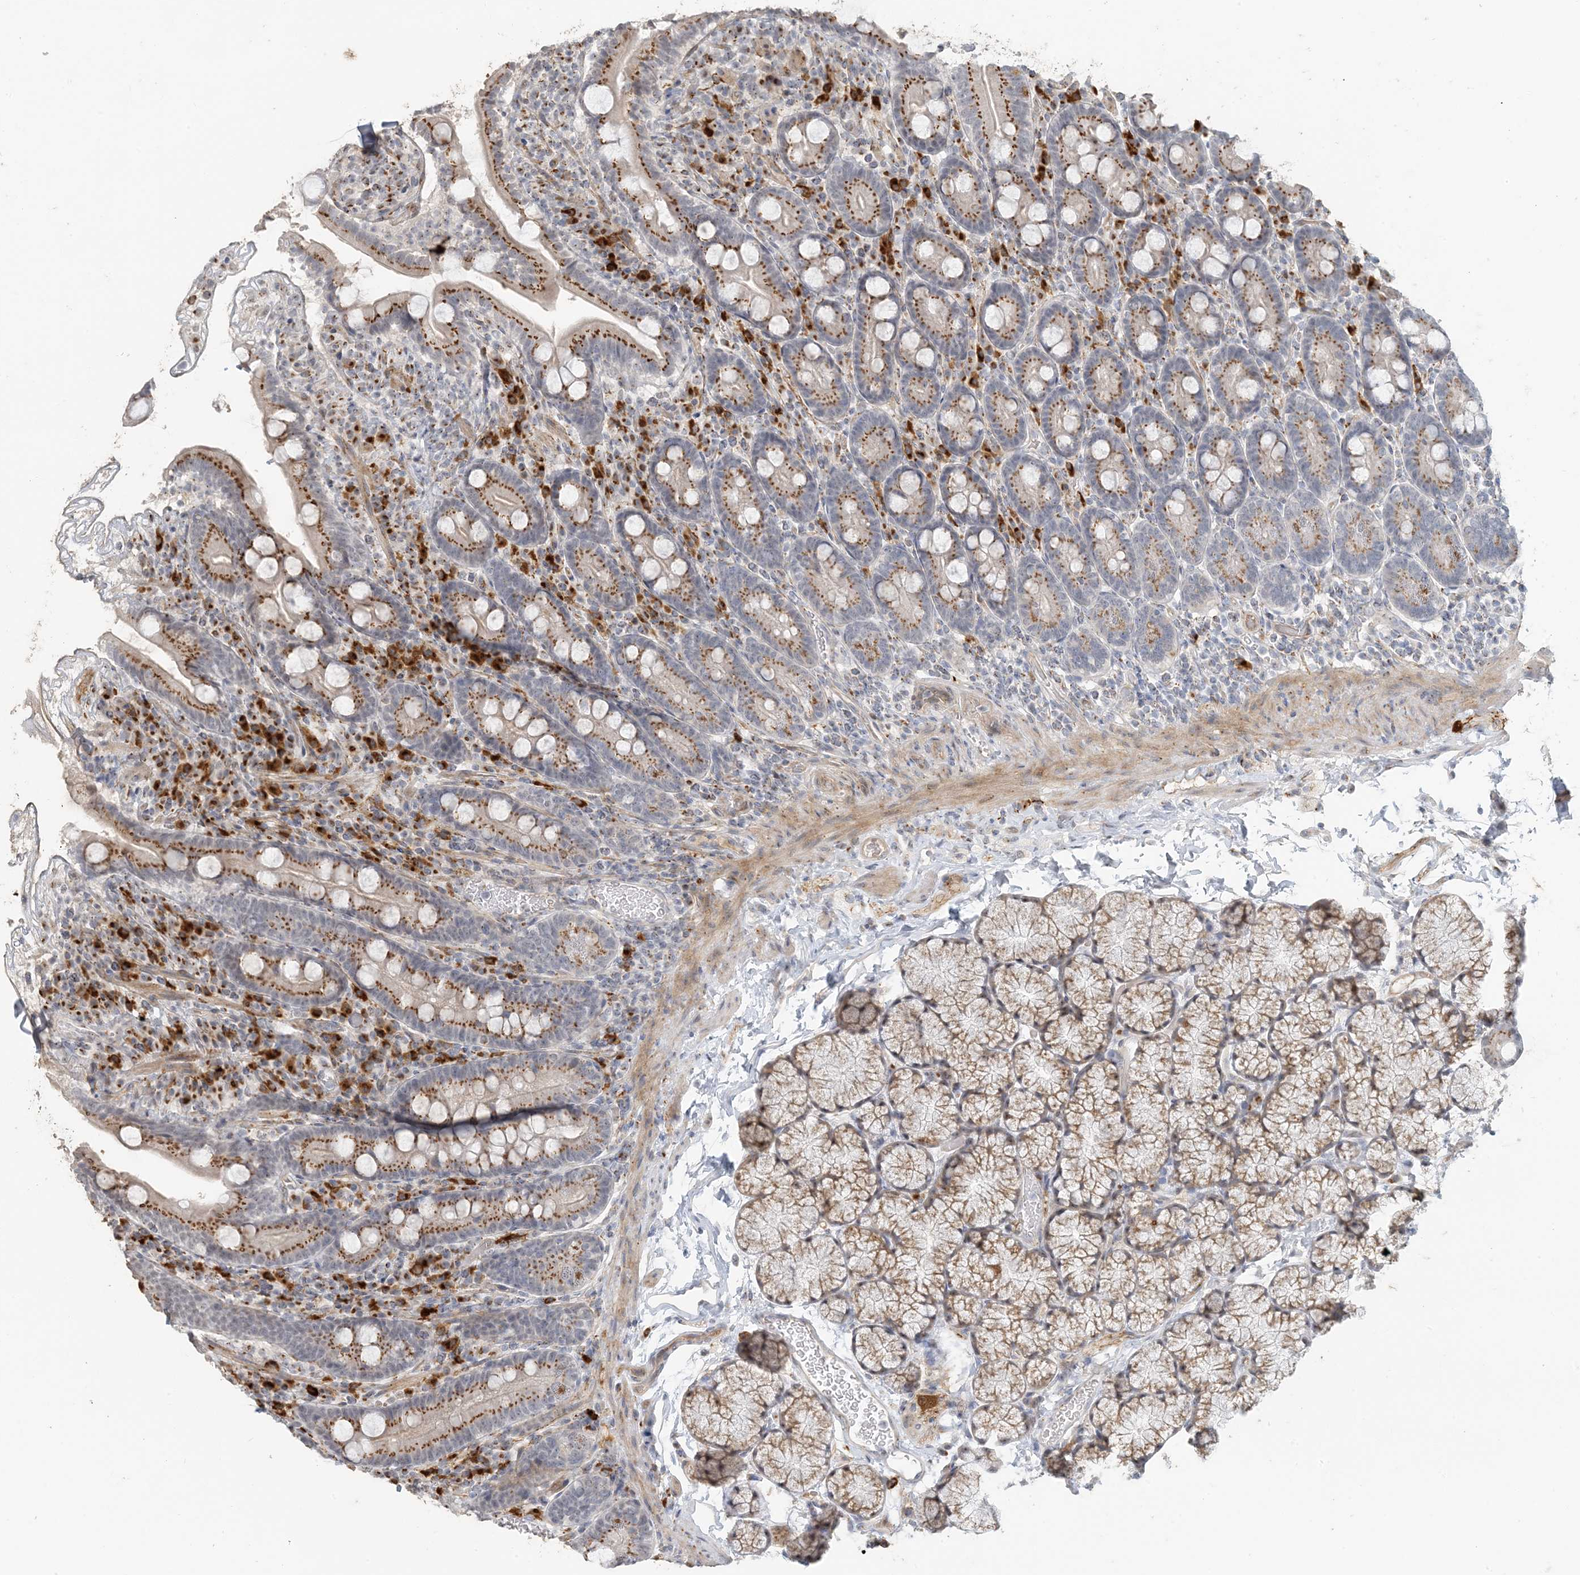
{"staining": {"intensity": "strong", "quantity": ">75%", "location": "cytoplasmic/membranous"}, "tissue": "duodenum", "cell_type": "Glandular cells", "image_type": "normal", "snomed": [{"axis": "morphology", "description": "Normal tissue, NOS"}, {"axis": "topography", "description": "Duodenum"}], "caption": "Immunohistochemical staining of benign human duodenum exhibits >75% levels of strong cytoplasmic/membranous protein expression in about >75% of glandular cells.", "gene": "ZCCHC4", "patient": {"sex": "male", "age": 35}}